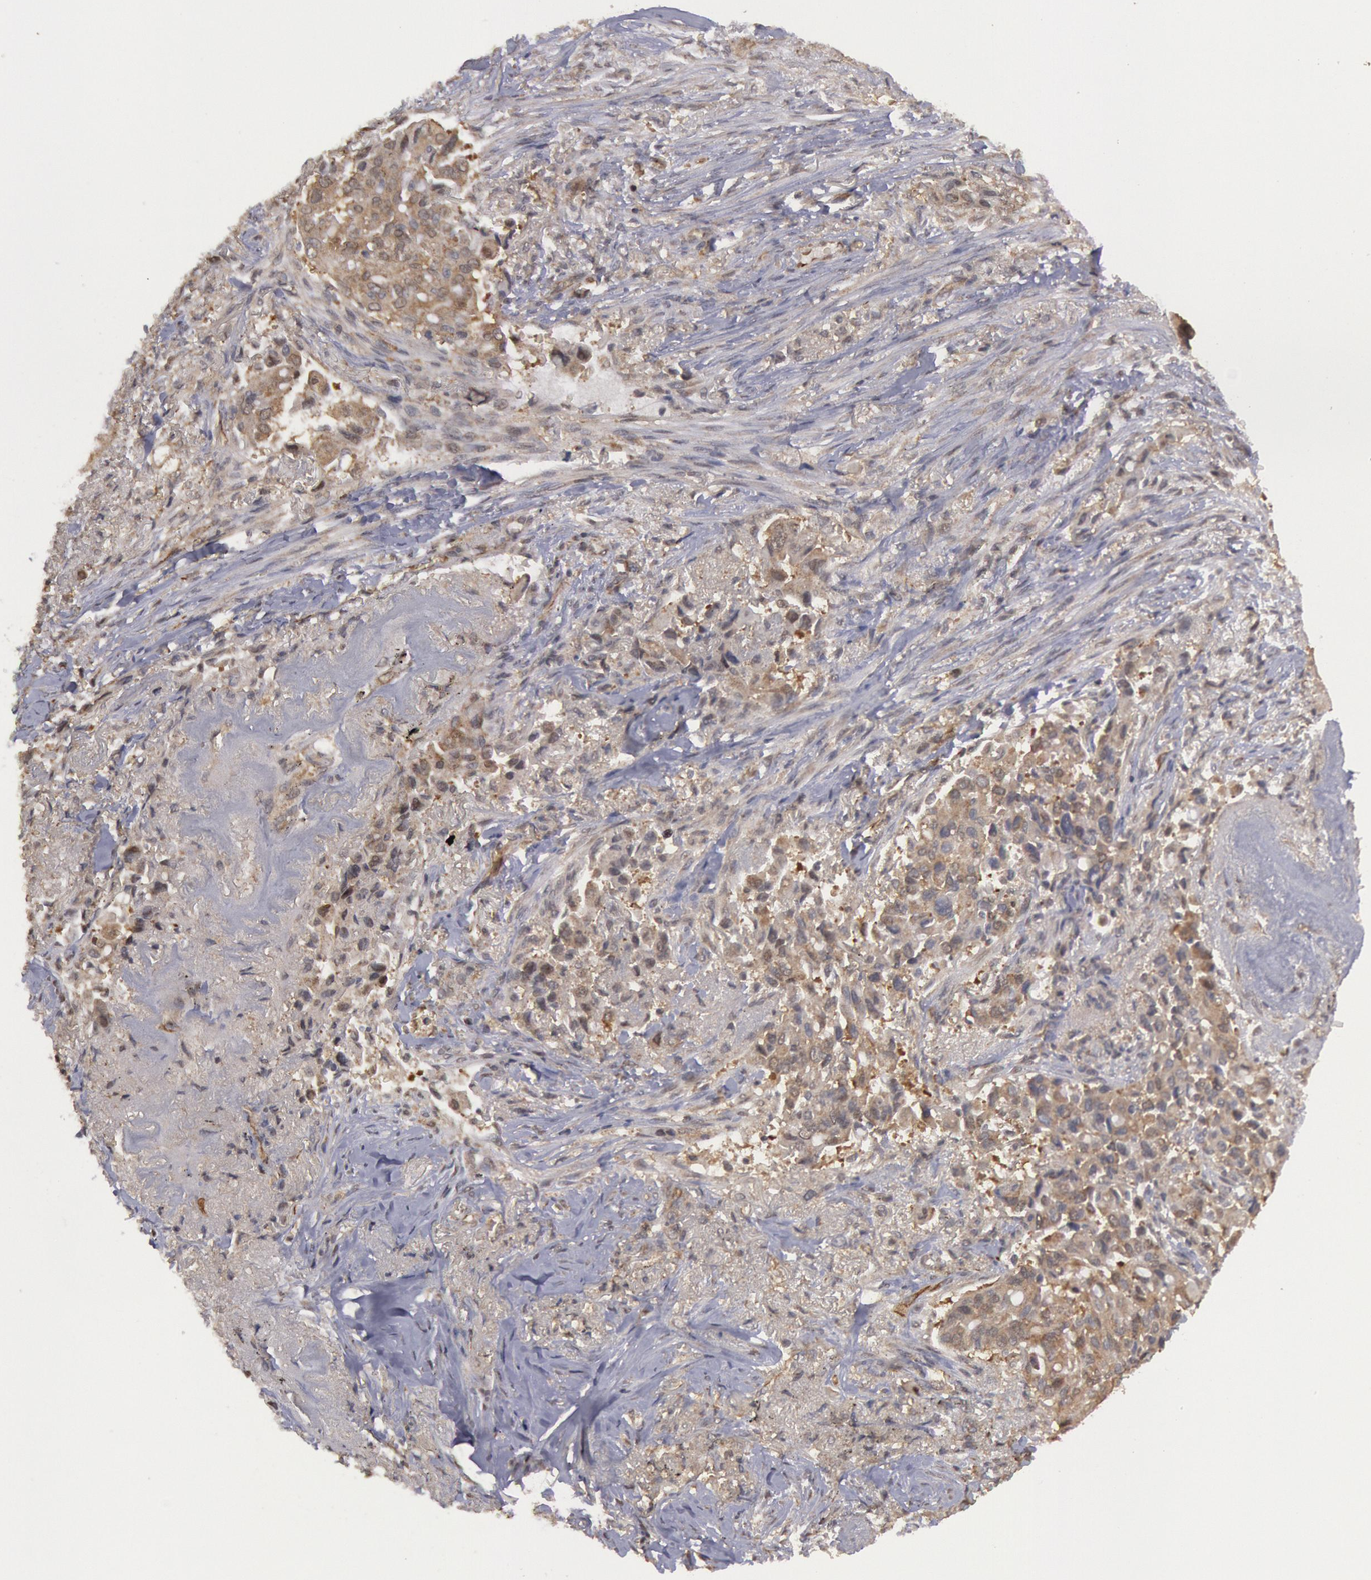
{"staining": {"intensity": "weak", "quantity": ">75%", "location": "cytoplasmic/membranous"}, "tissue": "lung cancer", "cell_type": "Tumor cells", "image_type": "cancer", "snomed": [{"axis": "morphology", "description": "Adenocarcinoma, NOS"}, {"axis": "topography", "description": "Lung"}], "caption": "DAB (3,3'-diaminobenzidine) immunohistochemical staining of lung cancer displays weak cytoplasmic/membranous protein expression in about >75% of tumor cells.", "gene": "USP14", "patient": {"sex": "male", "age": 68}}